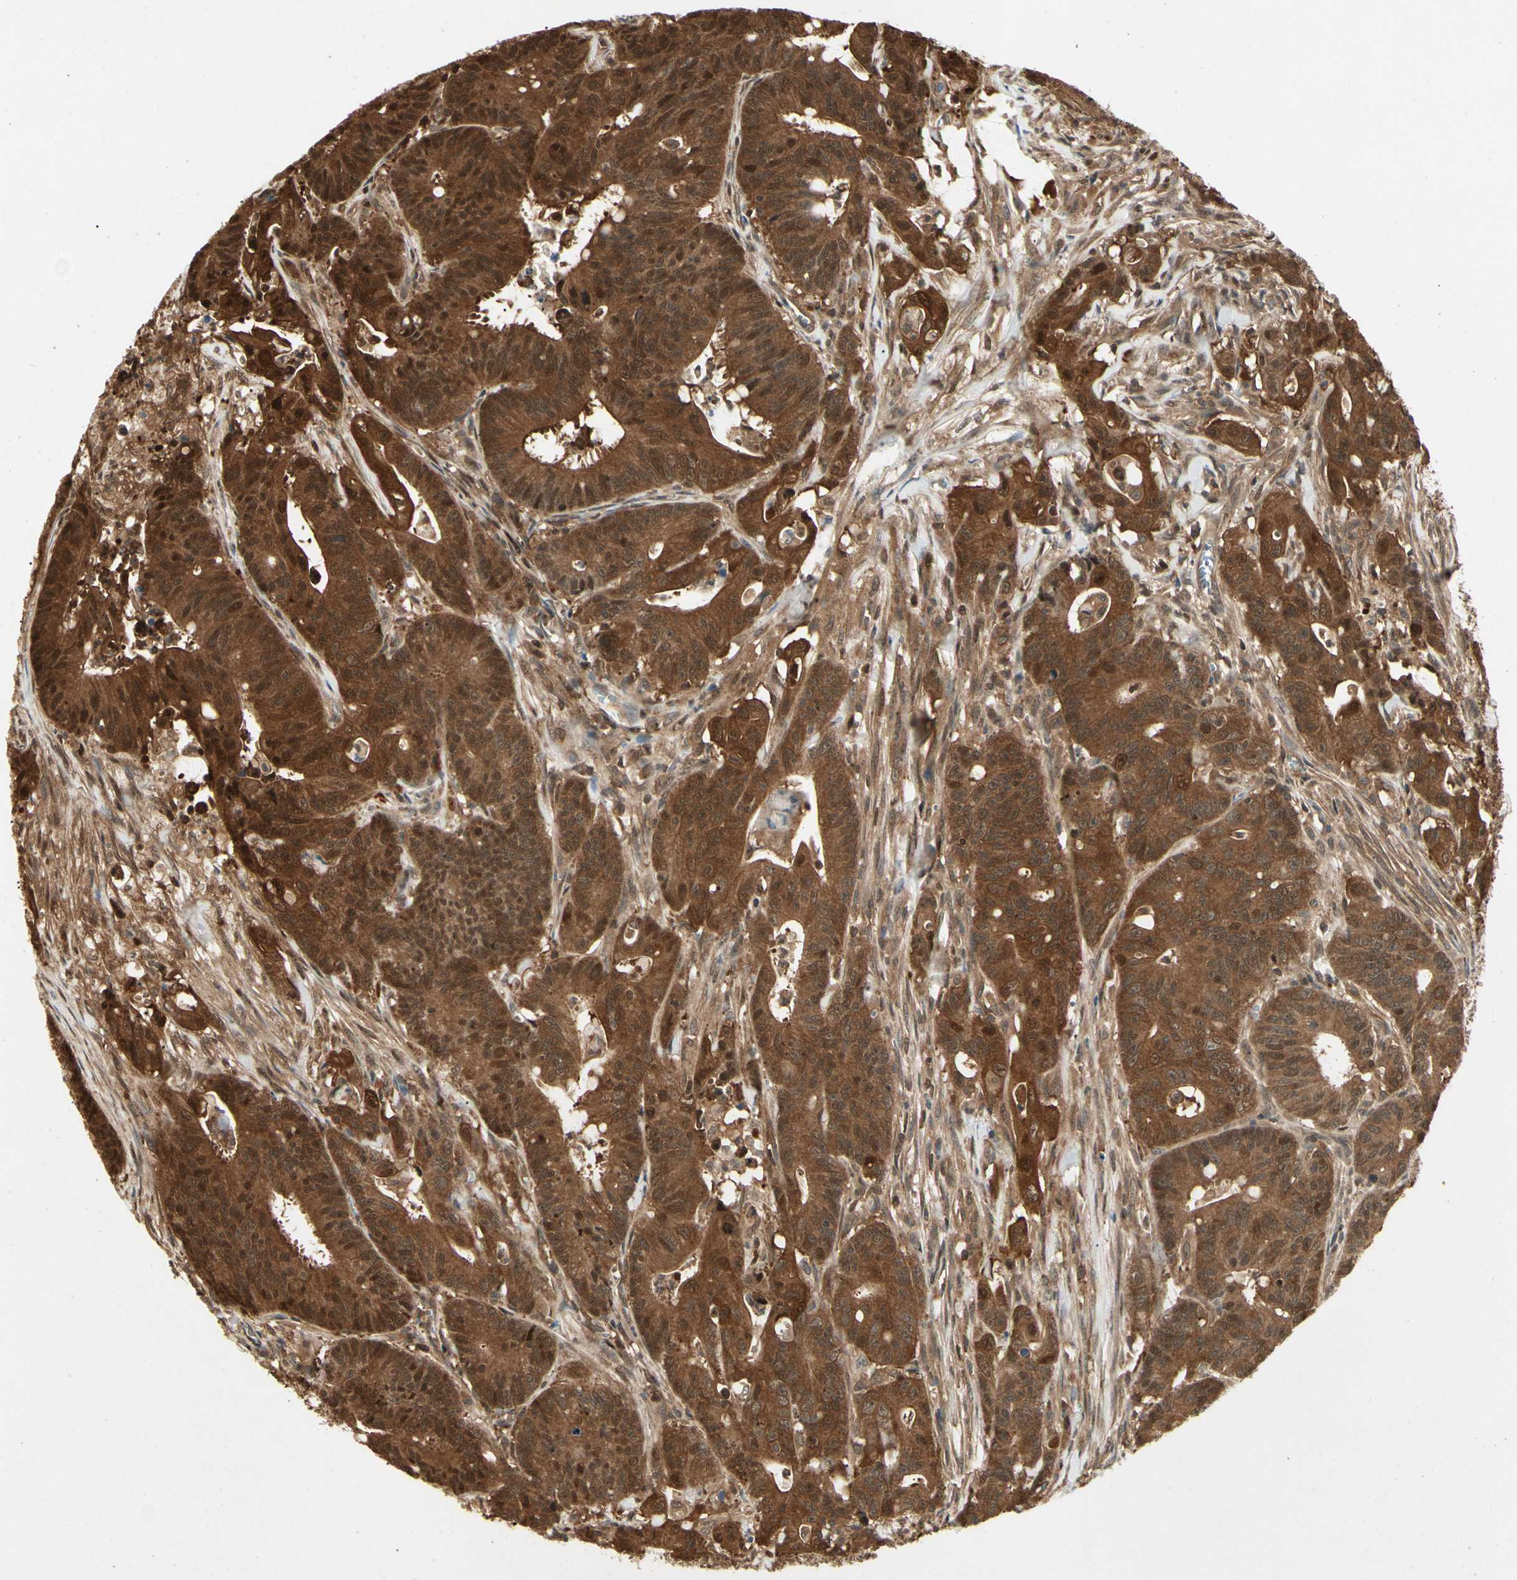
{"staining": {"intensity": "strong", "quantity": ">75%", "location": "cytoplasmic/membranous,nuclear"}, "tissue": "colorectal cancer", "cell_type": "Tumor cells", "image_type": "cancer", "snomed": [{"axis": "morphology", "description": "Adenocarcinoma, NOS"}, {"axis": "topography", "description": "Colon"}], "caption": "The photomicrograph exhibits a brown stain indicating the presence of a protein in the cytoplasmic/membranous and nuclear of tumor cells in colorectal adenocarcinoma.", "gene": "YWHAQ", "patient": {"sex": "male", "age": 45}}